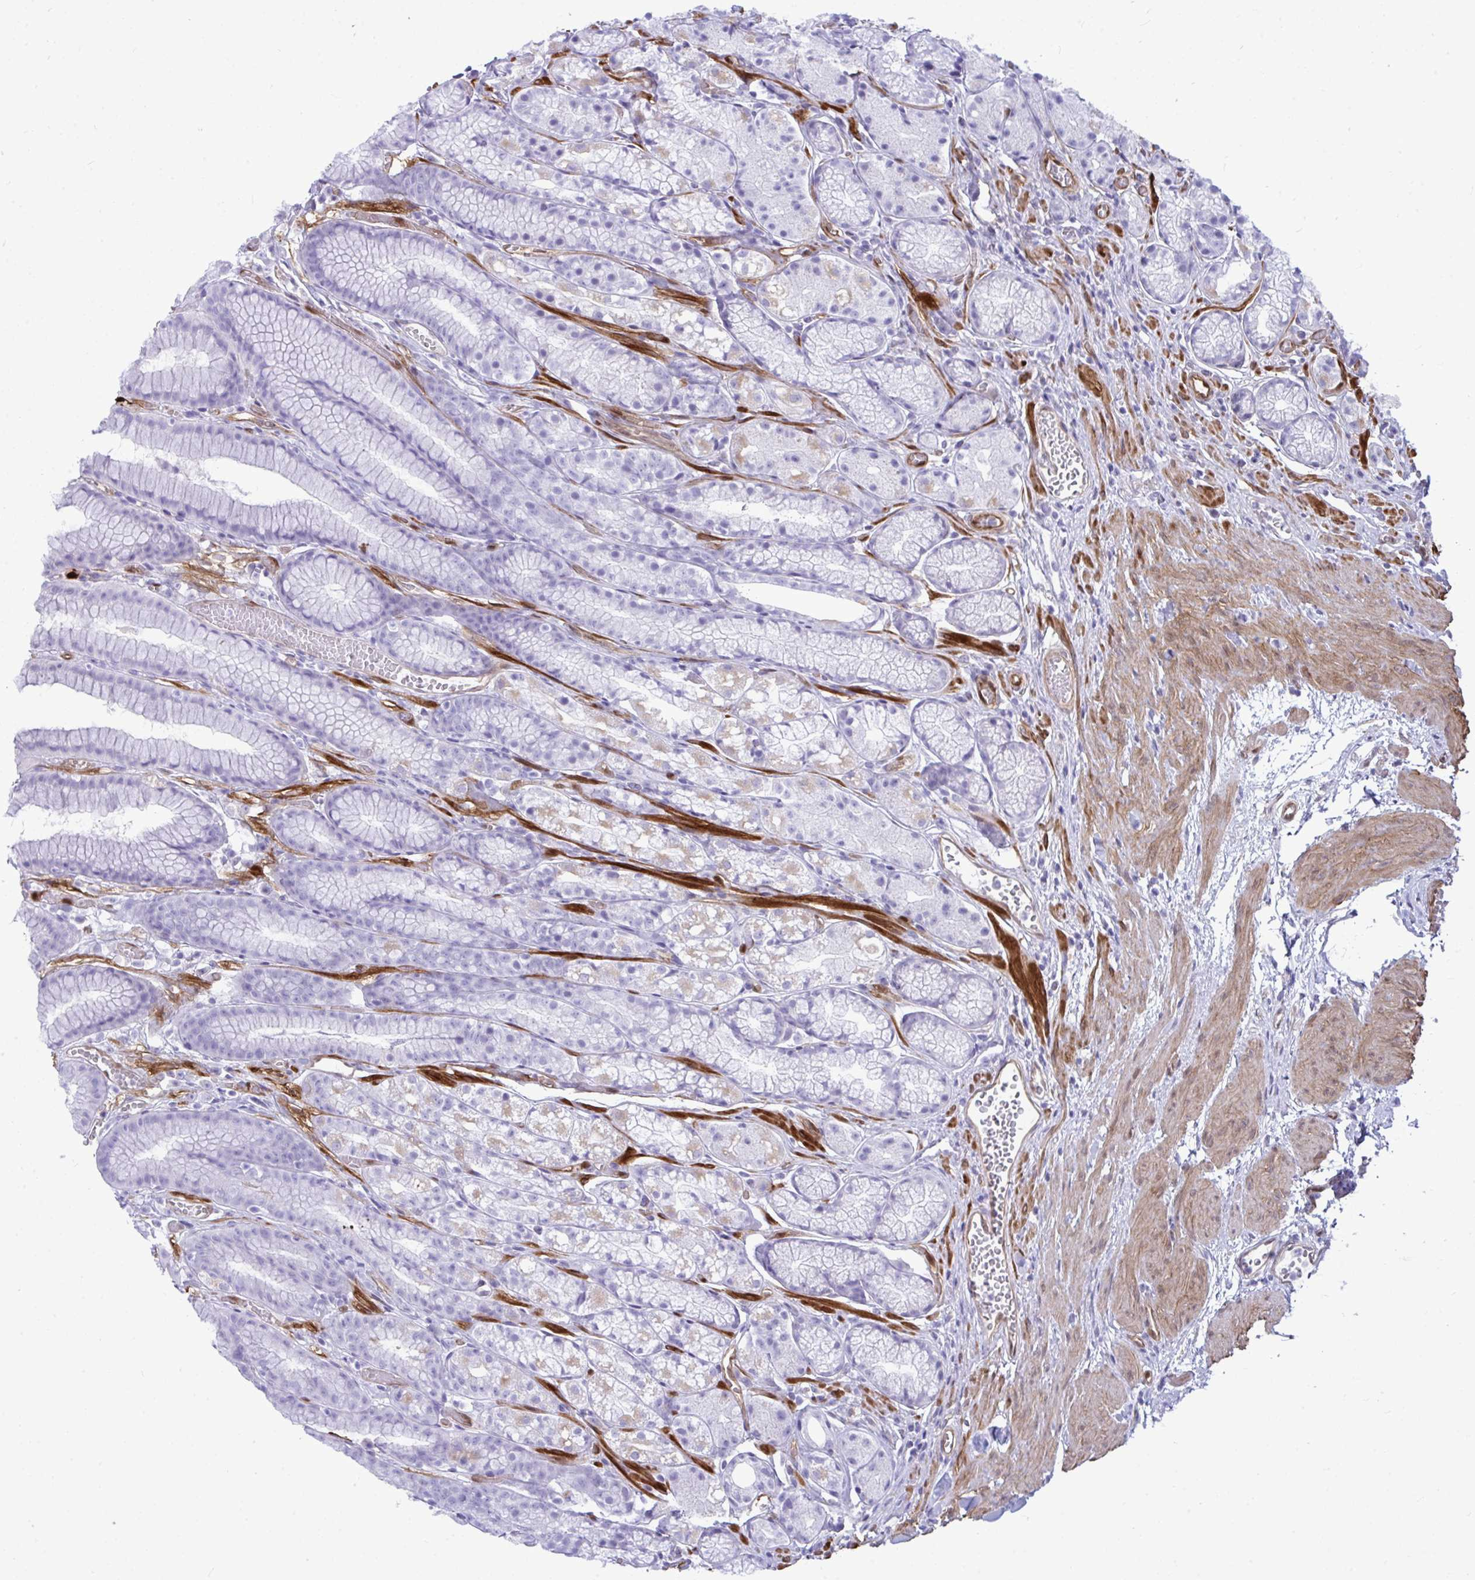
{"staining": {"intensity": "negative", "quantity": "none", "location": "none"}, "tissue": "stomach", "cell_type": "Glandular cells", "image_type": "normal", "snomed": [{"axis": "morphology", "description": "Normal tissue, NOS"}, {"axis": "topography", "description": "Smooth muscle"}, {"axis": "topography", "description": "Stomach"}], "caption": "IHC image of unremarkable human stomach stained for a protein (brown), which demonstrates no positivity in glandular cells.", "gene": "LIMS2", "patient": {"sex": "male", "age": 70}}